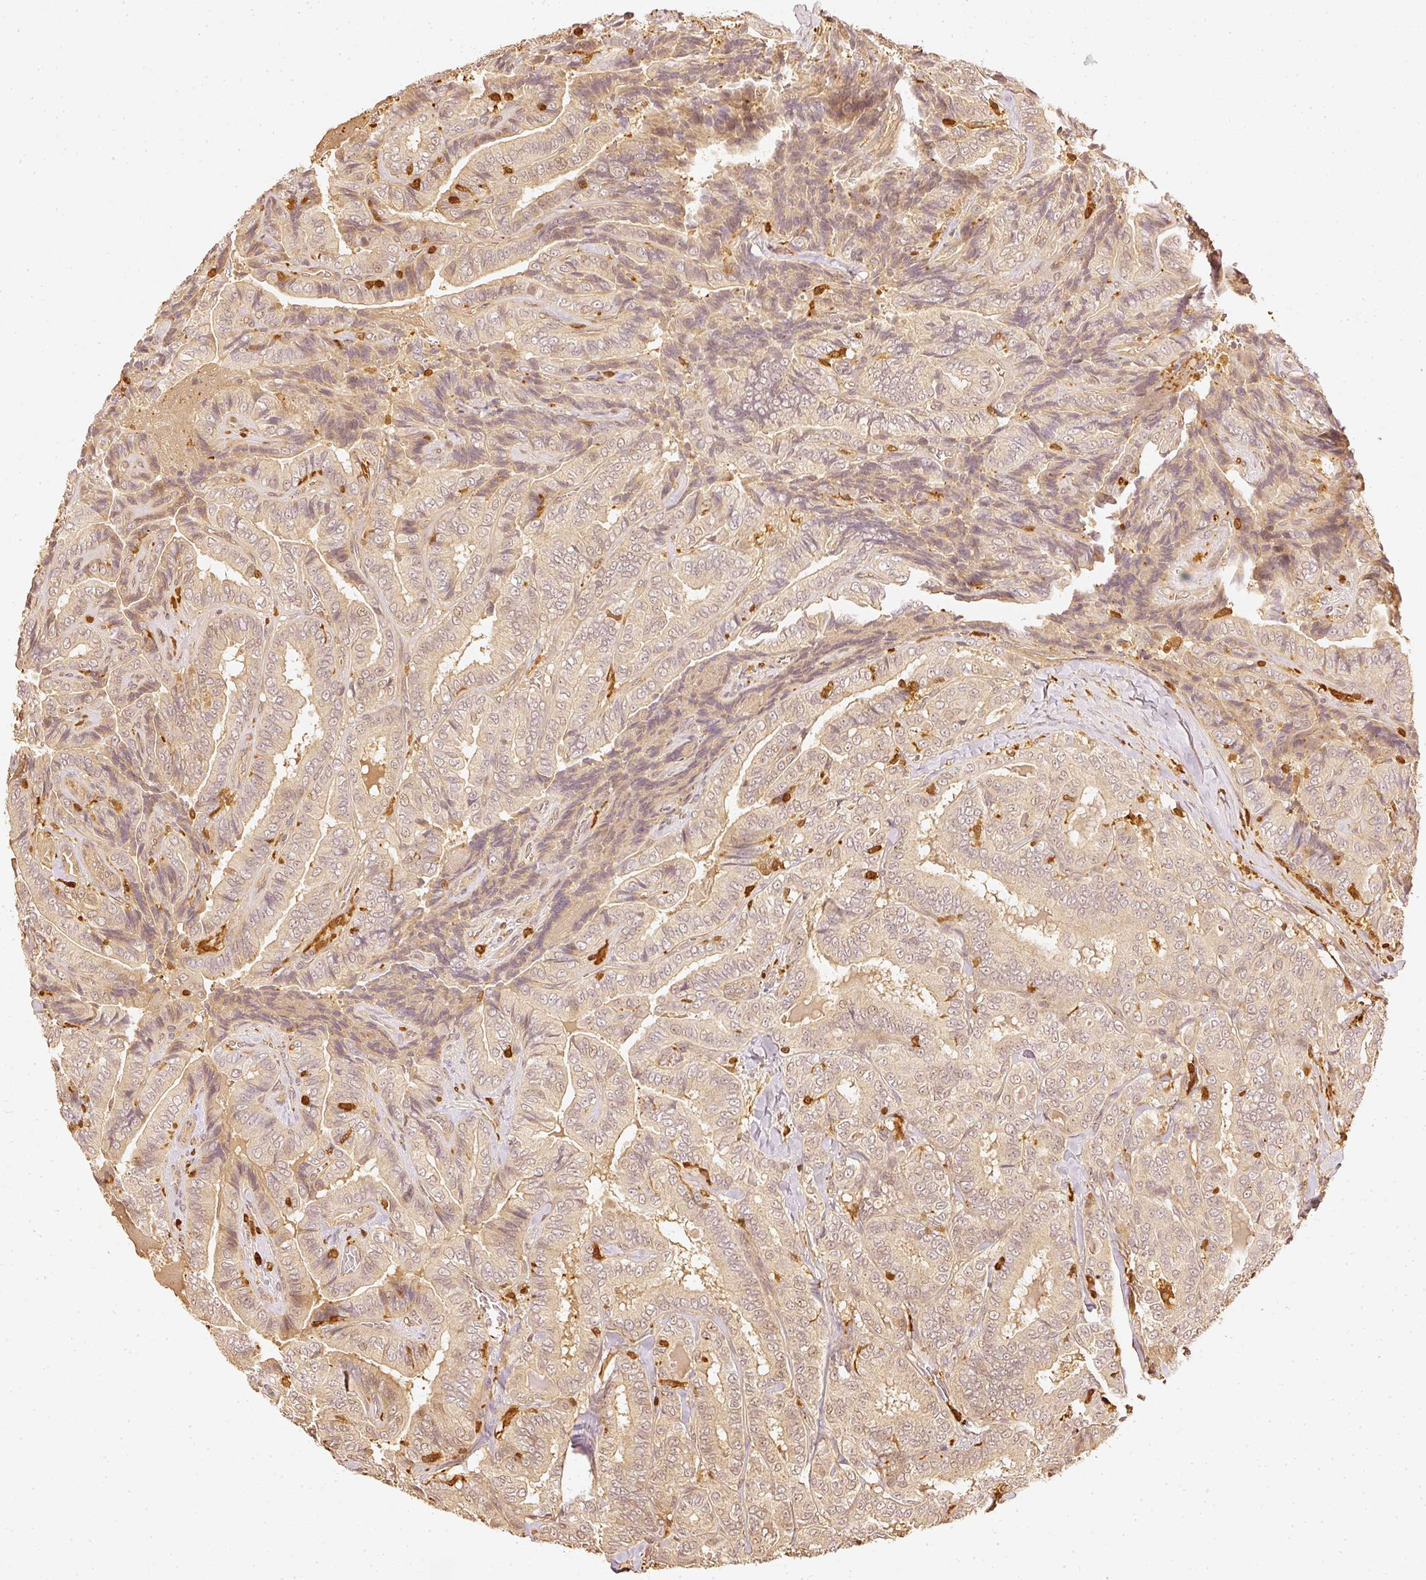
{"staining": {"intensity": "weak", "quantity": ">75%", "location": "cytoplasmic/membranous"}, "tissue": "thyroid cancer", "cell_type": "Tumor cells", "image_type": "cancer", "snomed": [{"axis": "morphology", "description": "Papillary adenocarcinoma, NOS"}, {"axis": "topography", "description": "Thyroid gland"}], "caption": "This photomicrograph shows immunohistochemistry staining of human papillary adenocarcinoma (thyroid), with low weak cytoplasmic/membranous positivity in about >75% of tumor cells.", "gene": "PFN1", "patient": {"sex": "male", "age": 61}}